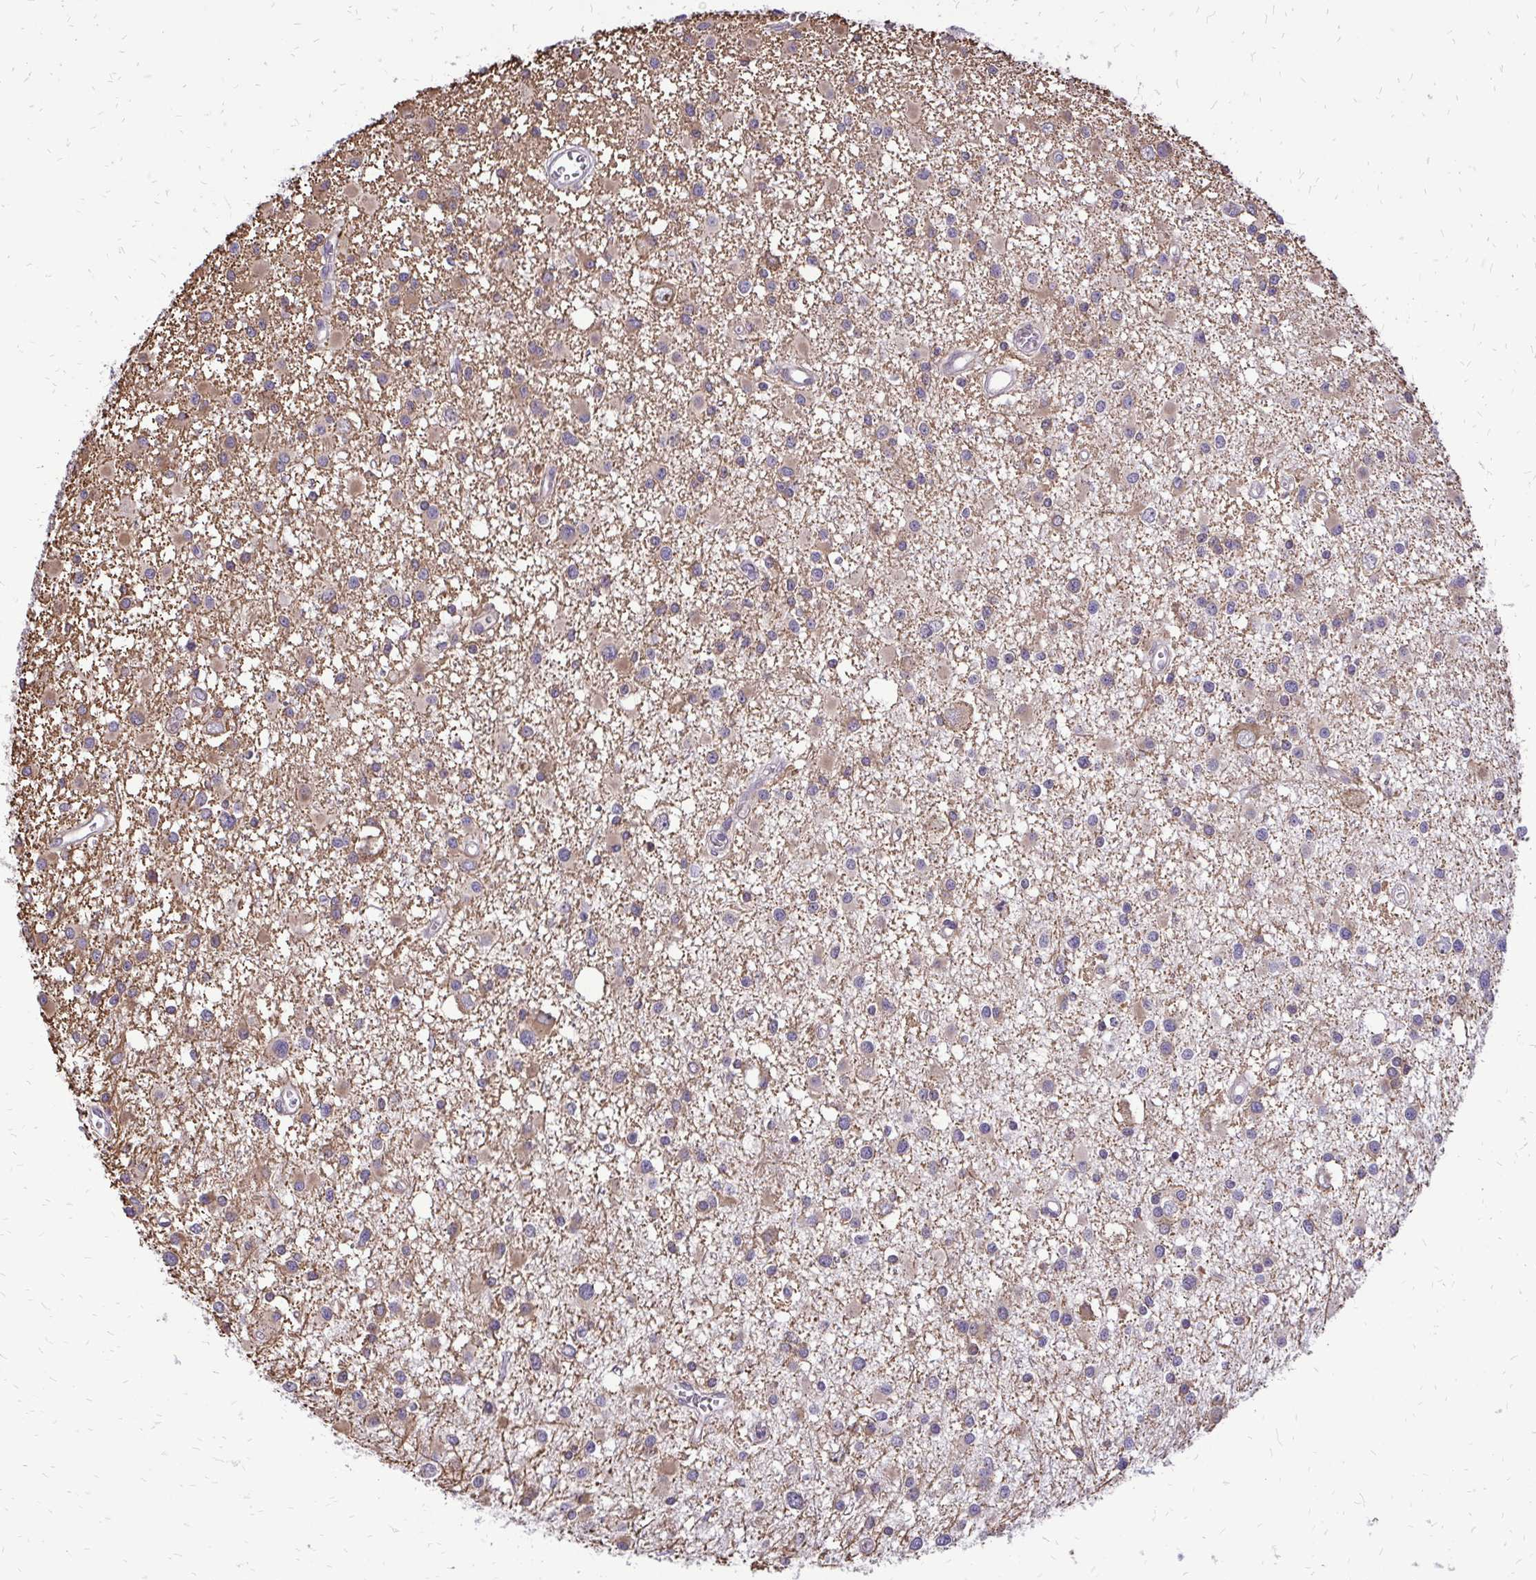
{"staining": {"intensity": "weak", "quantity": ">75%", "location": "cytoplasmic/membranous"}, "tissue": "glioma", "cell_type": "Tumor cells", "image_type": "cancer", "snomed": [{"axis": "morphology", "description": "Glioma, malignant, High grade"}, {"axis": "topography", "description": "Brain"}], "caption": "A high-resolution micrograph shows immunohistochemistry staining of glioma, which reveals weak cytoplasmic/membranous positivity in about >75% of tumor cells. The protein is shown in brown color, while the nuclei are stained blue.", "gene": "RPS3", "patient": {"sex": "male", "age": 54}}